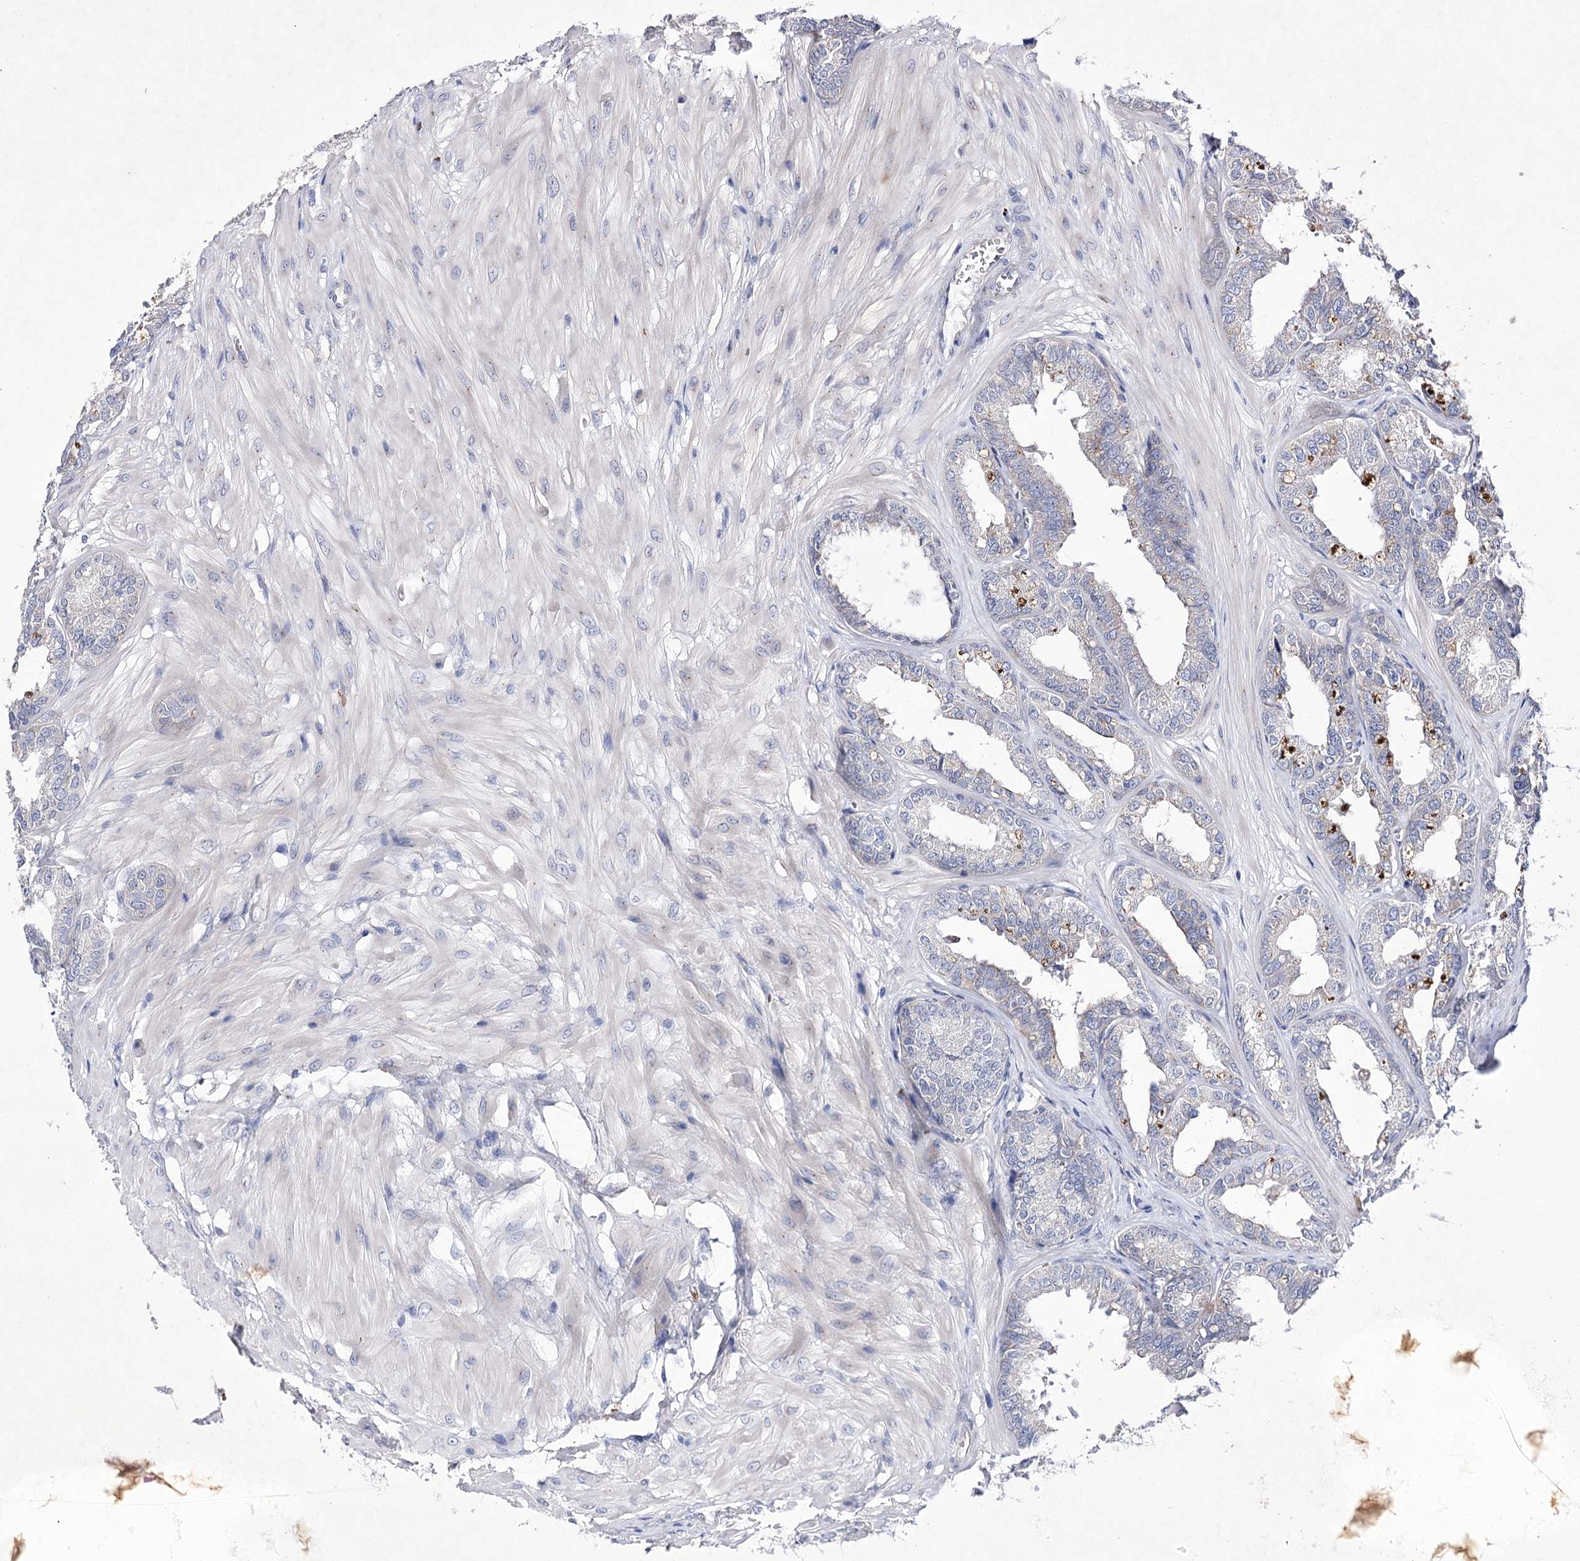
{"staining": {"intensity": "moderate", "quantity": "<25%", "location": "cytoplasmic/membranous"}, "tissue": "seminal vesicle", "cell_type": "Glandular cells", "image_type": "normal", "snomed": [{"axis": "morphology", "description": "Normal tissue, NOS"}, {"axis": "topography", "description": "Prostate"}, {"axis": "topography", "description": "Seminal veicle"}], "caption": "Immunohistochemical staining of normal seminal vesicle shows low levels of moderate cytoplasmic/membranous expression in approximately <25% of glandular cells. The staining was performed using DAB (3,3'-diaminobenzidine), with brown indicating positive protein expression. Nuclei are stained blue with hematoxylin.", "gene": "COX15", "patient": {"sex": "male", "age": 51}}